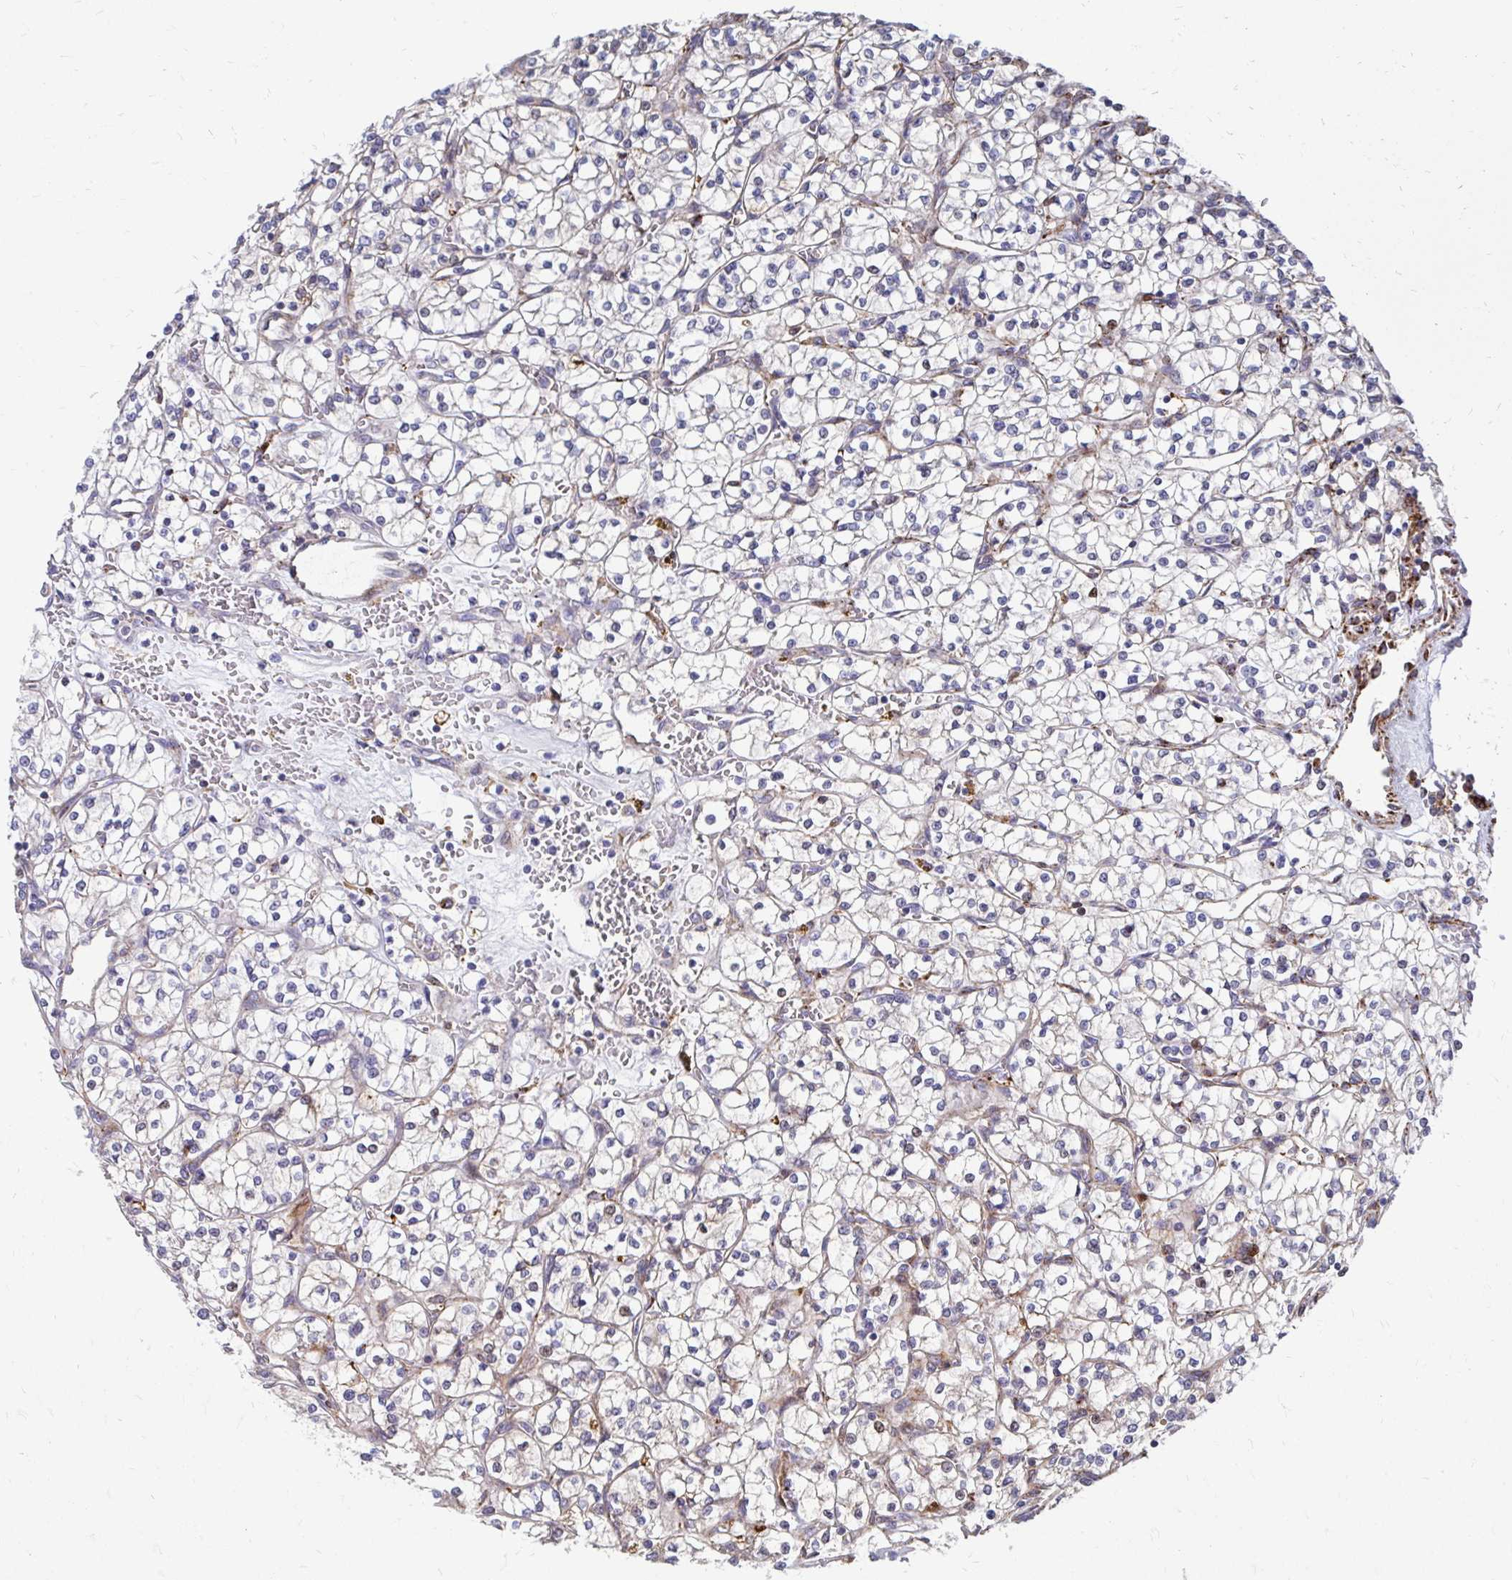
{"staining": {"intensity": "negative", "quantity": "none", "location": "none"}, "tissue": "renal cancer", "cell_type": "Tumor cells", "image_type": "cancer", "snomed": [{"axis": "morphology", "description": "Adenocarcinoma, NOS"}, {"axis": "topography", "description": "Kidney"}], "caption": "Renal cancer stained for a protein using IHC demonstrates no expression tumor cells.", "gene": "CDKL1", "patient": {"sex": "female", "age": 64}}